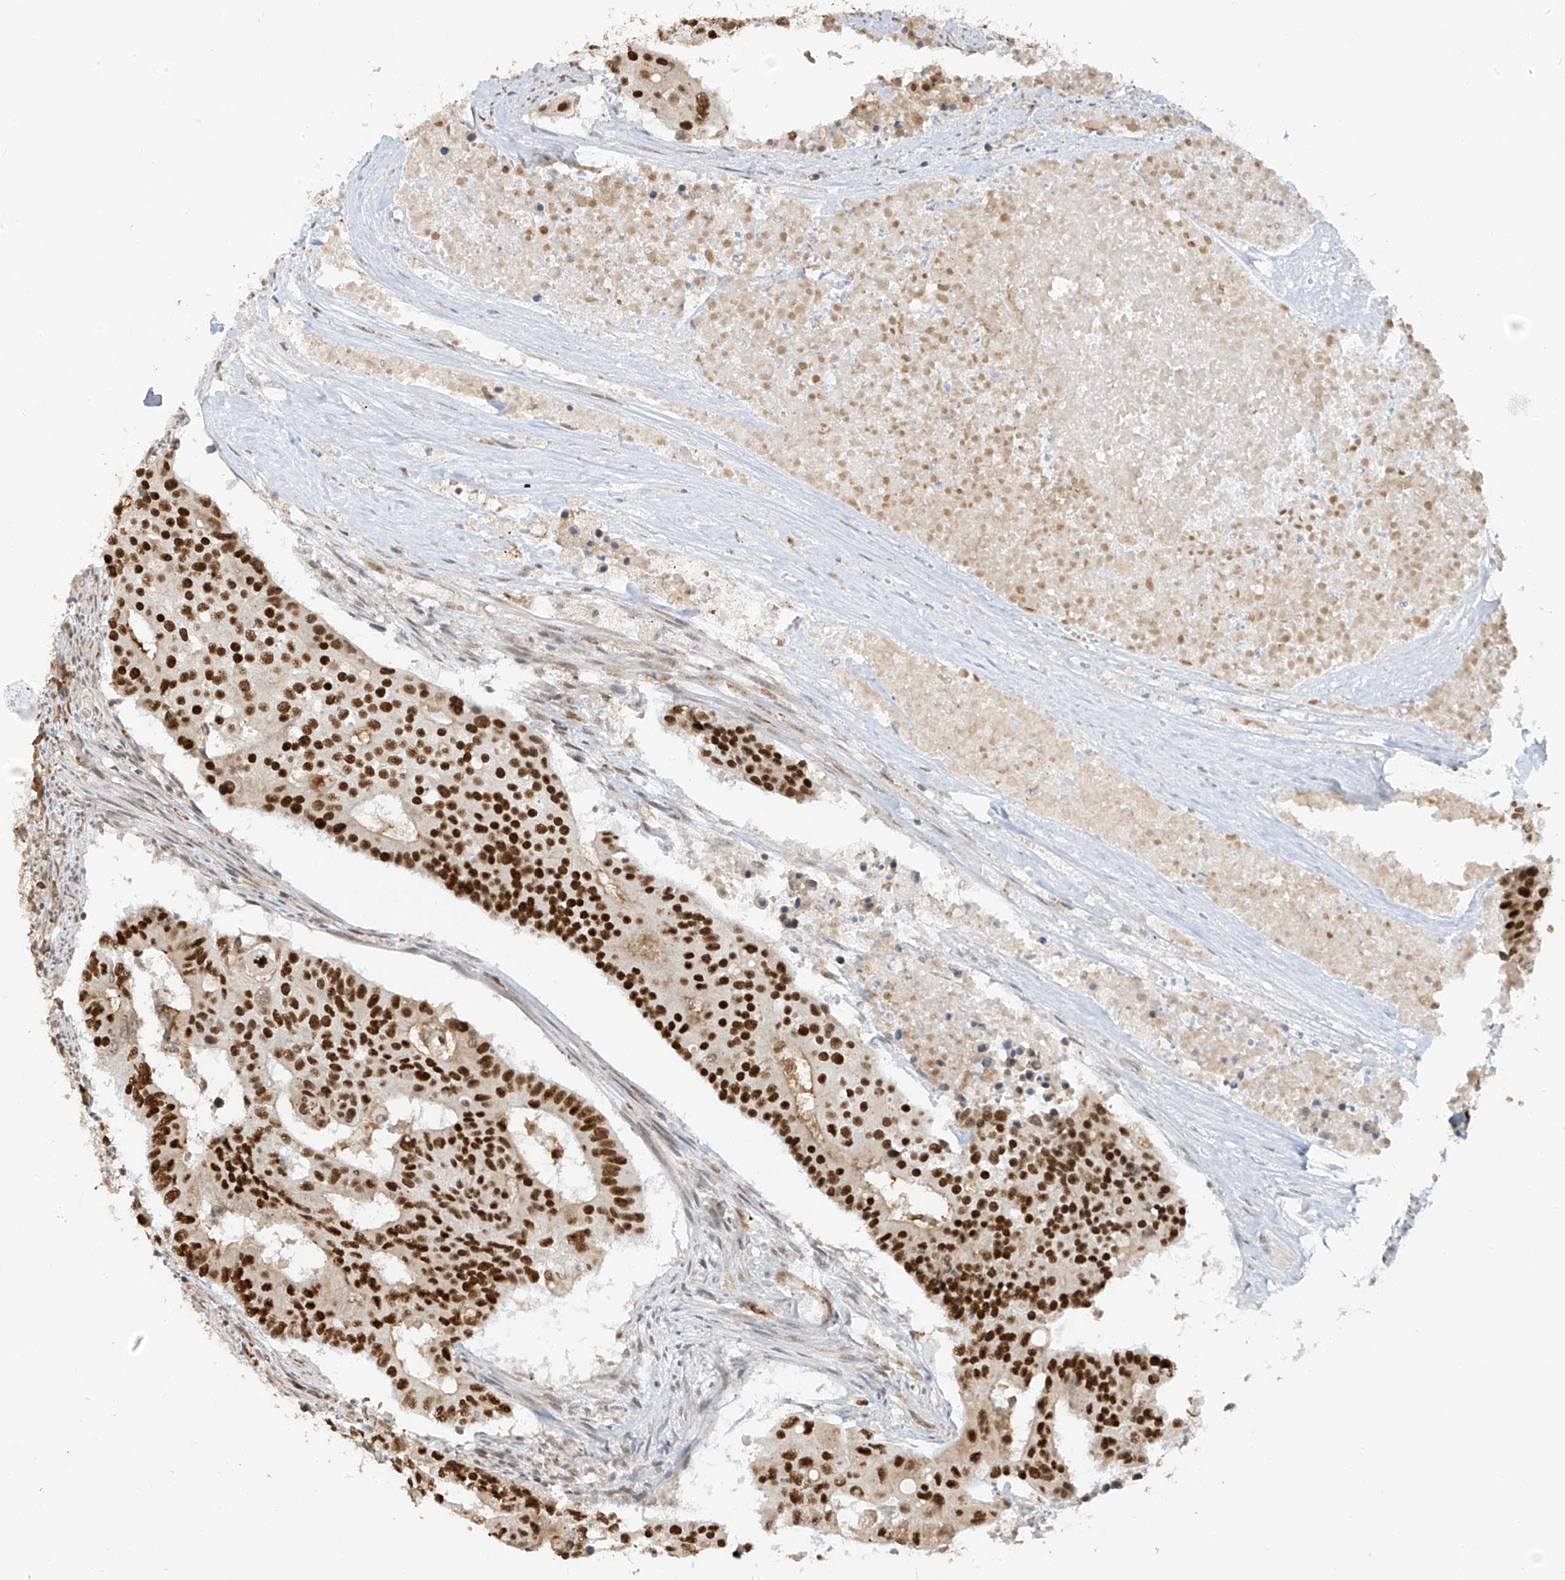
{"staining": {"intensity": "strong", "quantity": ">75%", "location": "nuclear"}, "tissue": "colorectal cancer", "cell_type": "Tumor cells", "image_type": "cancer", "snomed": [{"axis": "morphology", "description": "Adenocarcinoma, NOS"}, {"axis": "topography", "description": "Colon"}], "caption": "High-power microscopy captured an IHC histopathology image of colorectal cancer, revealing strong nuclear staining in approximately >75% of tumor cells.", "gene": "ZMYM2", "patient": {"sex": "male", "age": 77}}